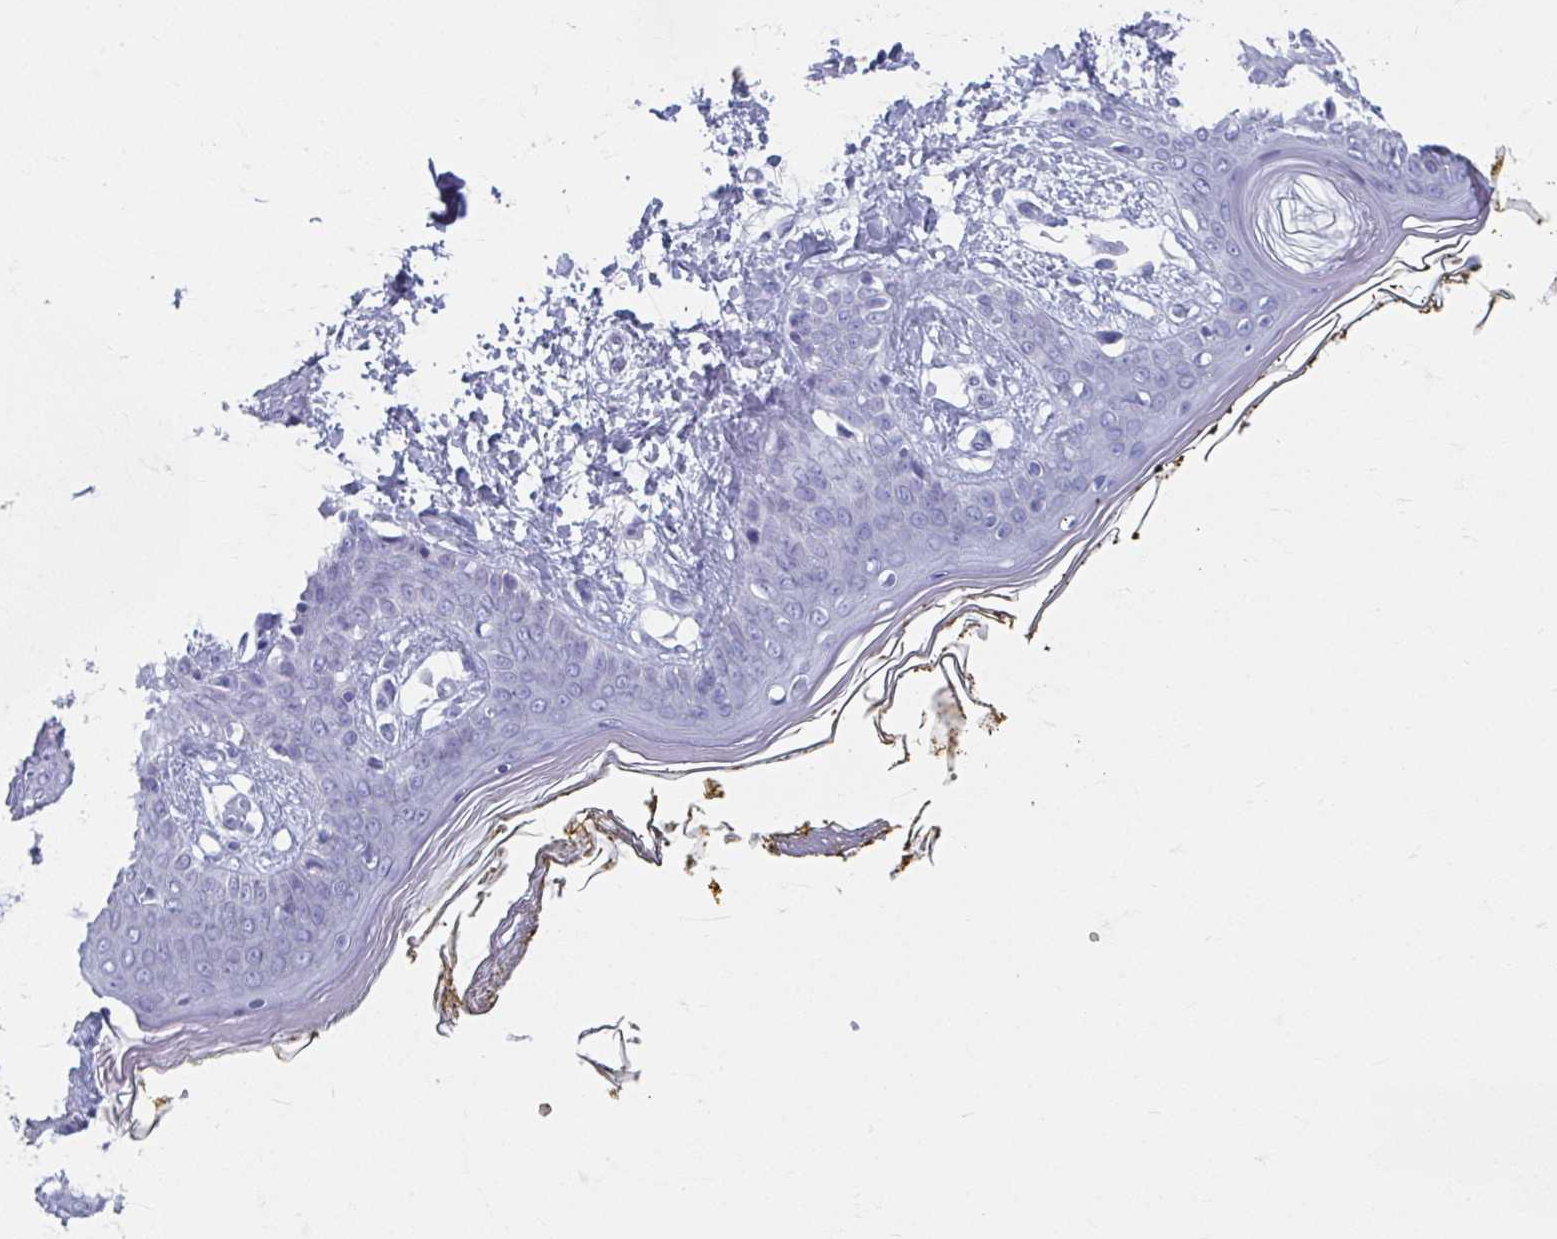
{"staining": {"intensity": "negative", "quantity": "none", "location": "none"}, "tissue": "skin", "cell_type": "Fibroblasts", "image_type": "normal", "snomed": [{"axis": "morphology", "description": "Normal tissue, NOS"}, {"axis": "topography", "description": "Skin"}], "caption": "This is an IHC histopathology image of unremarkable human skin. There is no positivity in fibroblasts.", "gene": "GHRL", "patient": {"sex": "female", "age": 34}}